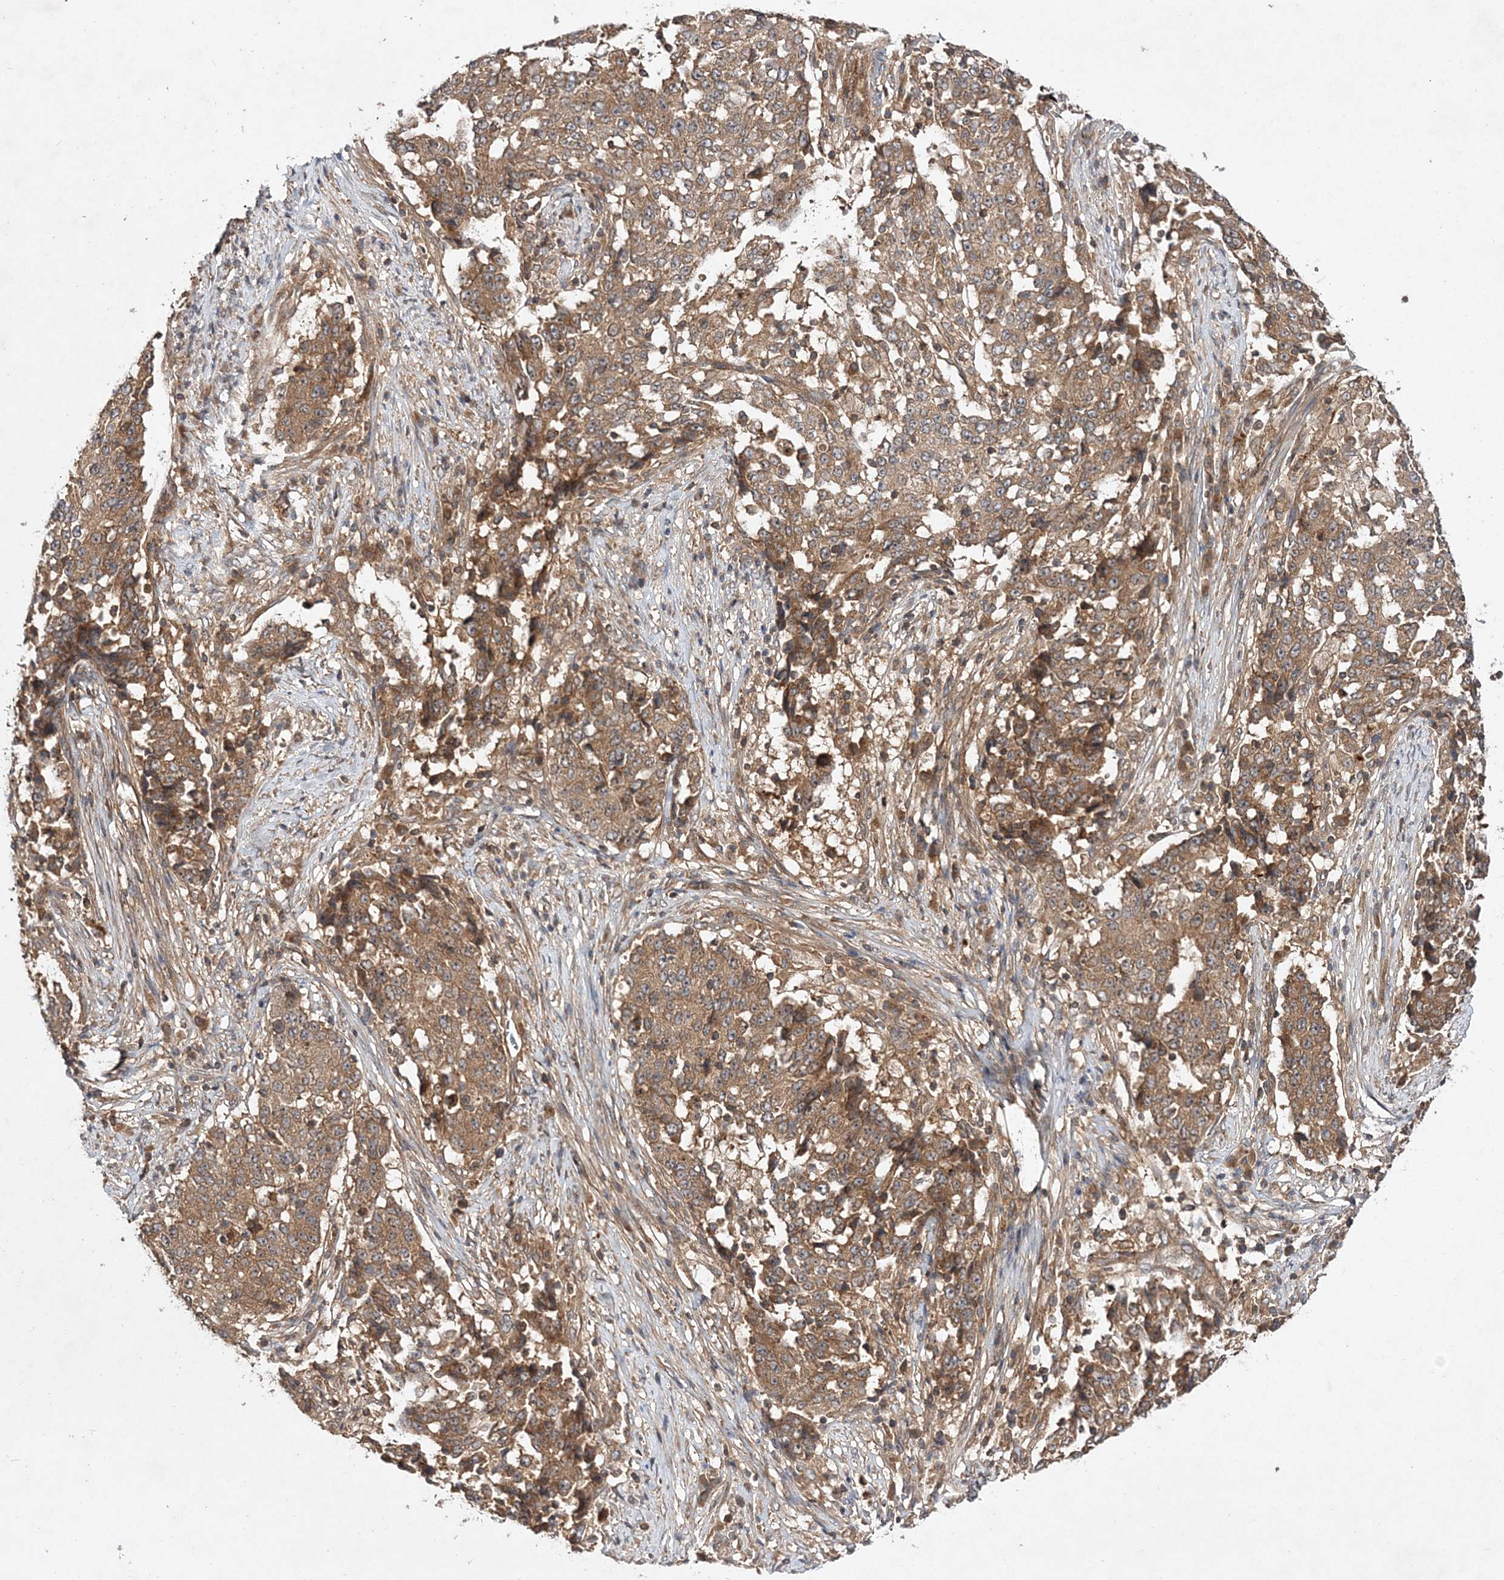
{"staining": {"intensity": "moderate", "quantity": ">75%", "location": "cytoplasmic/membranous"}, "tissue": "stomach cancer", "cell_type": "Tumor cells", "image_type": "cancer", "snomed": [{"axis": "morphology", "description": "Adenocarcinoma, NOS"}, {"axis": "topography", "description": "Stomach"}], "caption": "Stomach cancer stained with a brown dye shows moderate cytoplasmic/membranous positive positivity in approximately >75% of tumor cells.", "gene": "TMEM9B", "patient": {"sex": "male", "age": 59}}